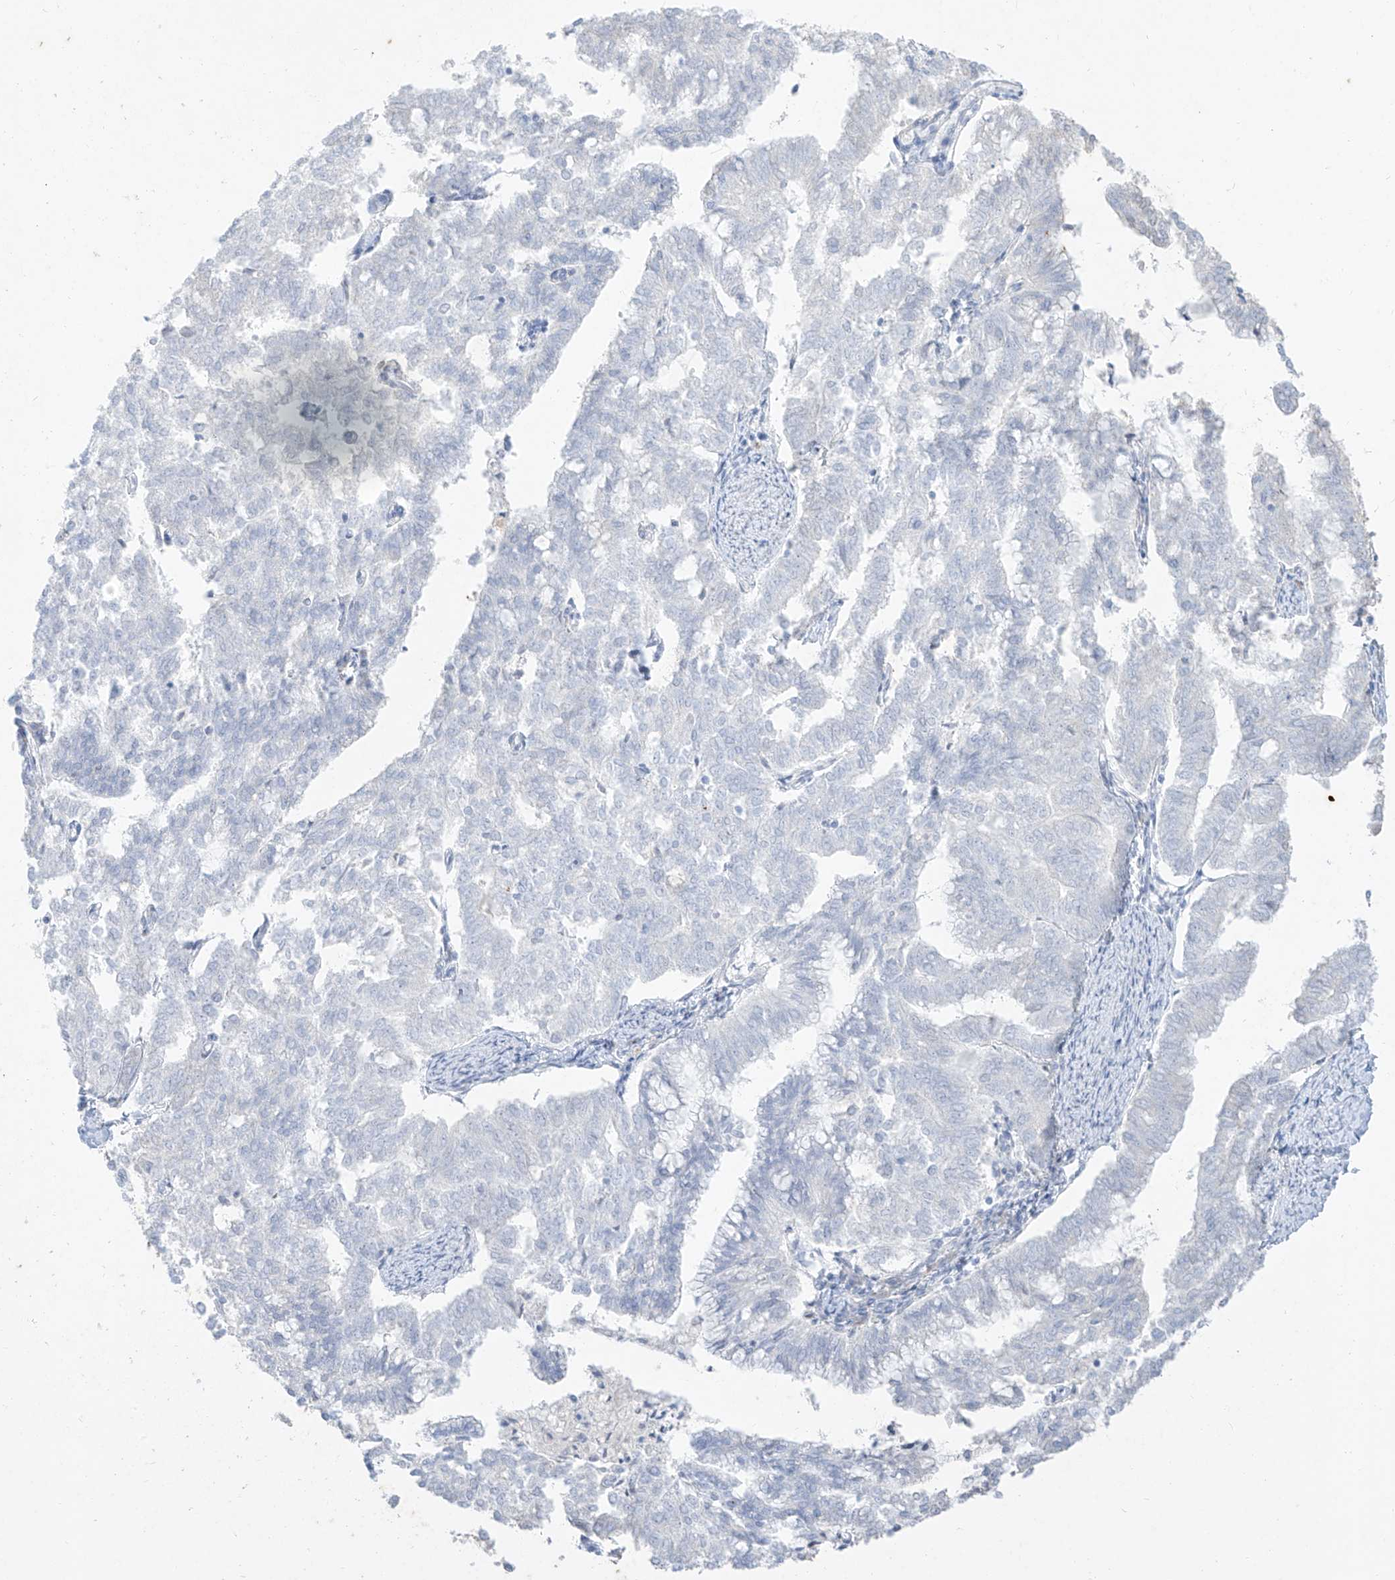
{"staining": {"intensity": "negative", "quantity": "none", "location": "none"}, "tissue": "endometrial cancer", "cell_type": "Tumor cells", "image_type": "cancer", "snomed": [{"axis": "morphology", "description": "Adenocarcinoma, NOS"}, {"axis": "topography", "description": "Endometrium"}], "caption": "DAB (3,3'-diaminobenzidine) immunohistochemical staining of human endometrial cancer shows no significant expression in tumor cells.", "gene": "TGM4", "patient": {"sex": "female", "age": 79}}